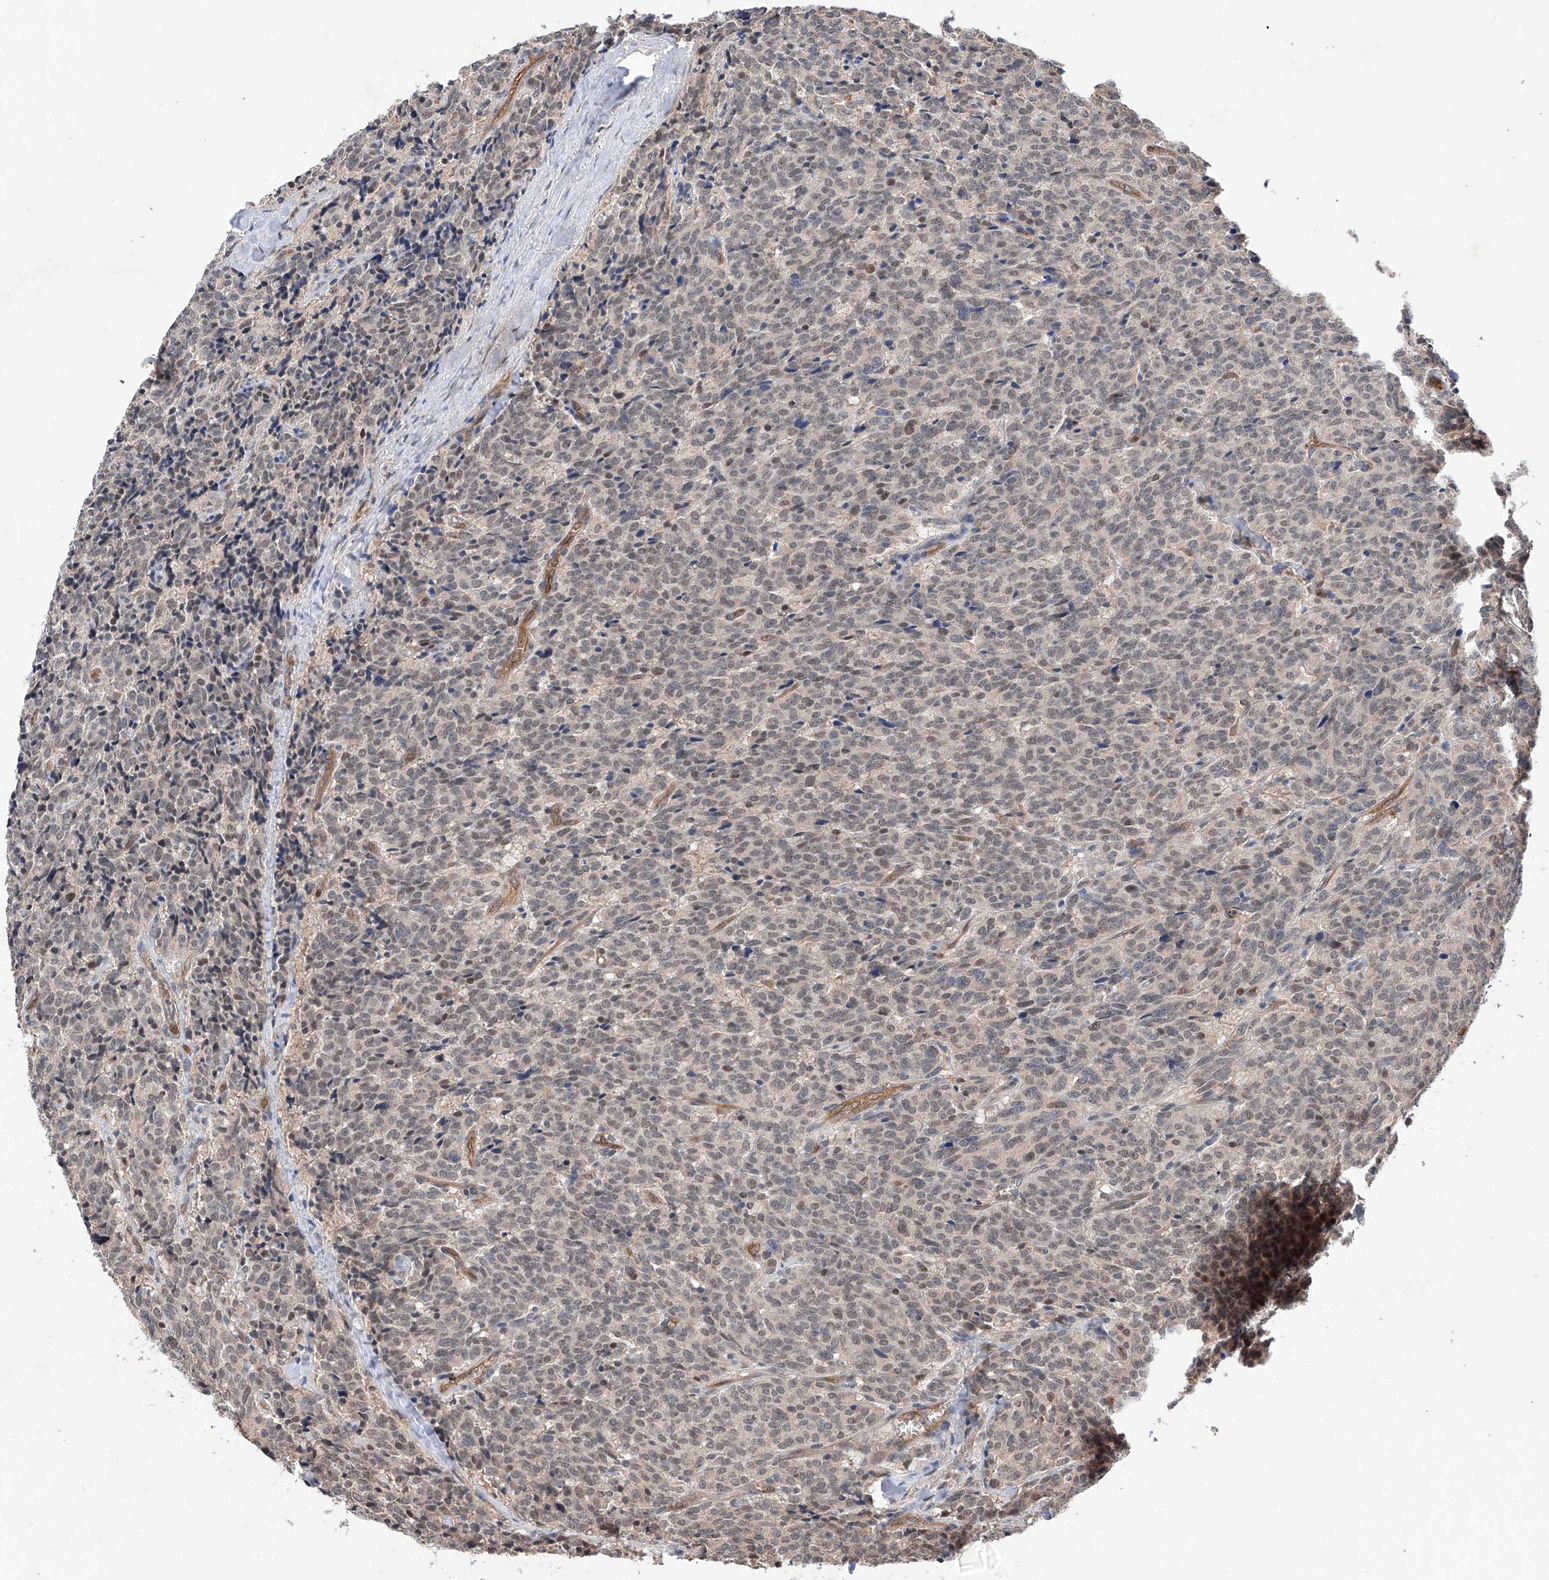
{"staining": {"intensity": "weak", "quantity": "<25%", "location": "nuclear"}, "tissue": "carcinoid", "cell_type": "Tumor cells", "image_type": "cancer", "snomed": [{"axis": "morphology", "description": "Carcinoid, malignant, NOS"}, {"axis": "topography", "description": "Lung"}], "caption": "Carcinoid was stained to show a protein in brown. There is no significant positivity in tumor cells.", "gene": "RILPL2", "patient": {"sex": "female", "age": 46}}